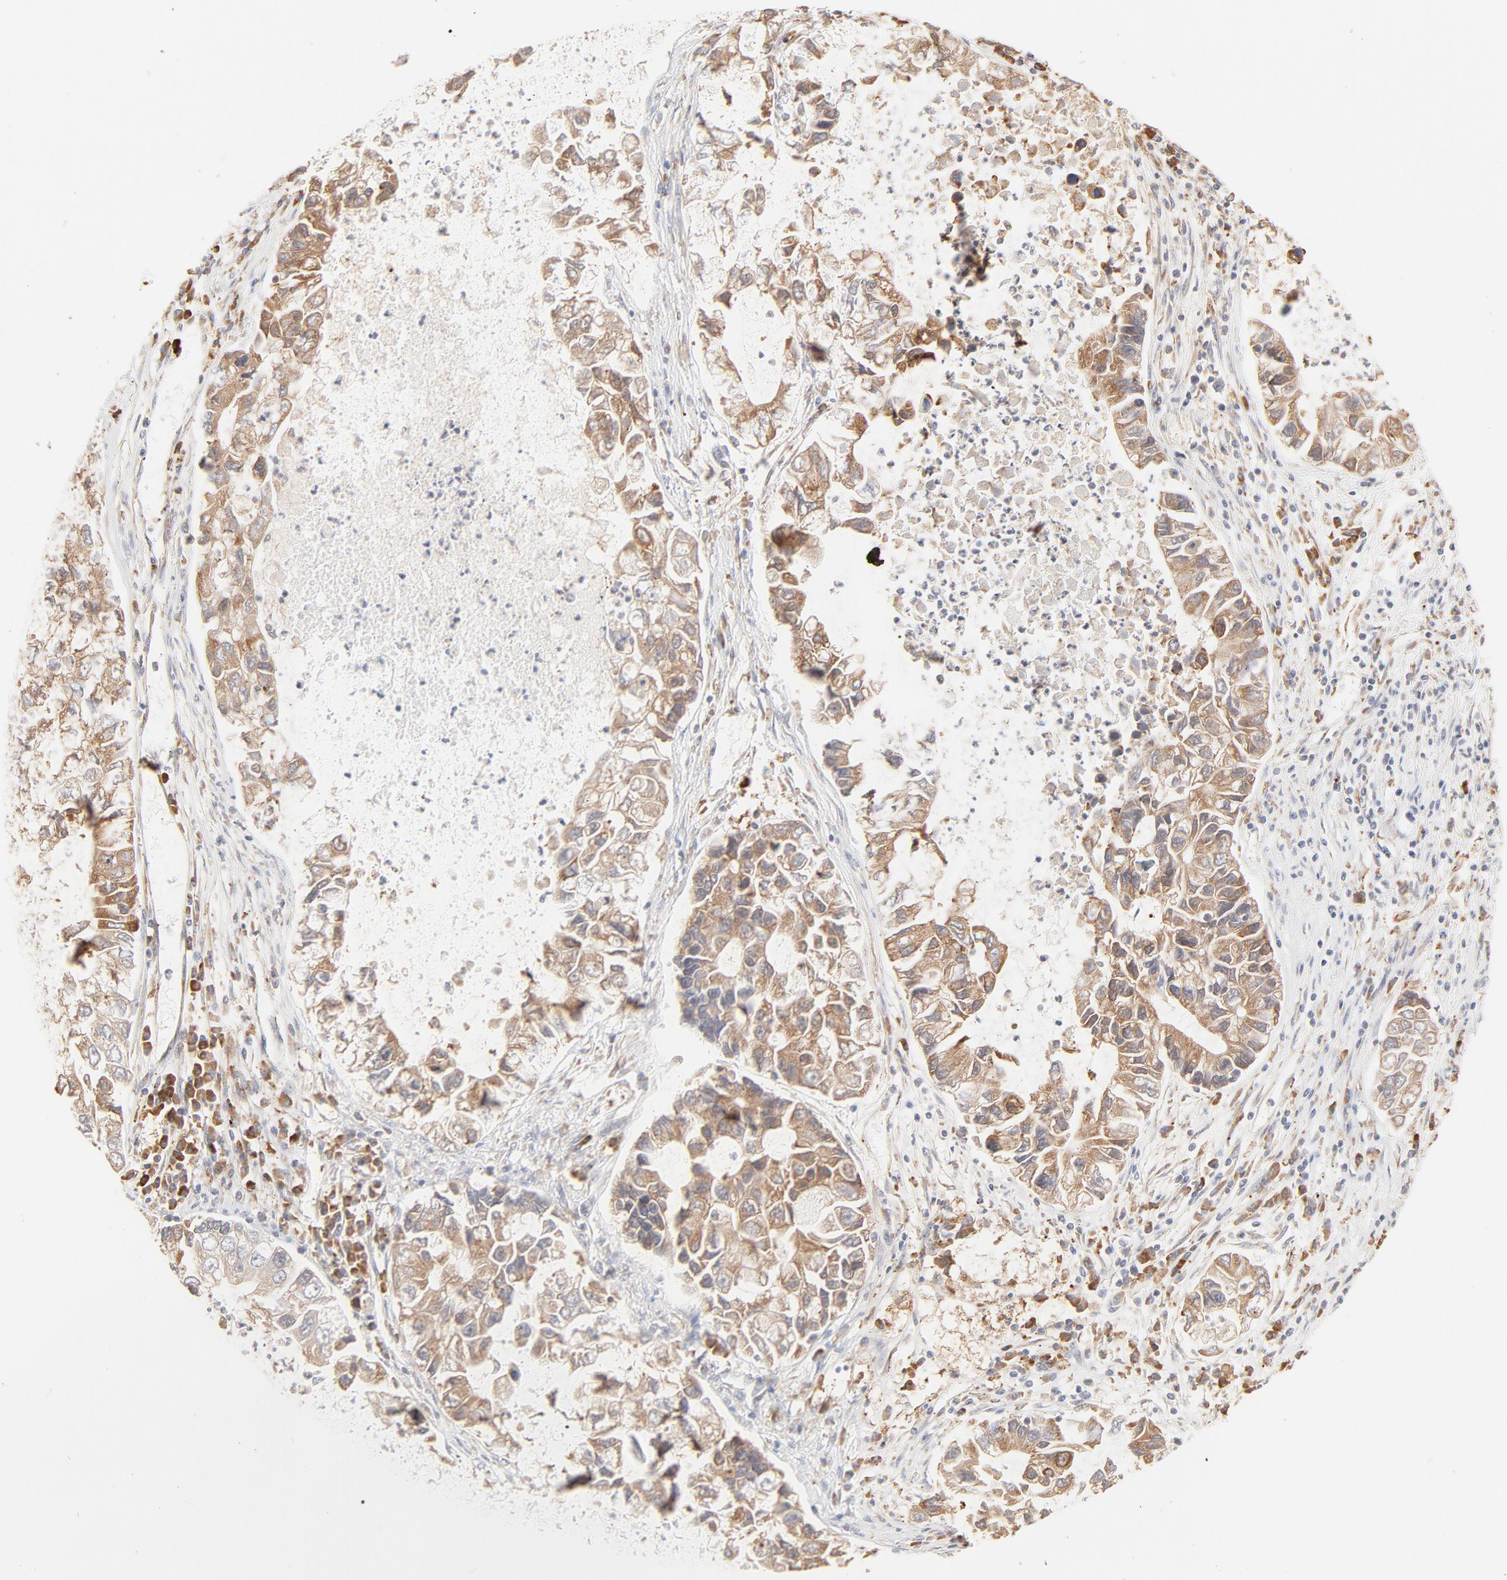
{"staining": {"intensity": "moderate", "quantity": ">75%", "location": "cytoplasmic/membranous"}, "tissue": "lung cancer", "cell_type": "Tumor cells", "image_type": "cancer", "snomed": [{"axis": "morphology", "description": "Adenocarcinoma, NOS"}, {"axis": "topography", "description": "Lung"}], "caption": "A medium amount of moderate cytoplasmic/membranous positivity is present in approximately >75% of tumor cells in adenocarcinoma (lung) tissue.", "gene": "PARP12", "patient": {"sex": "female", "age": 51}}